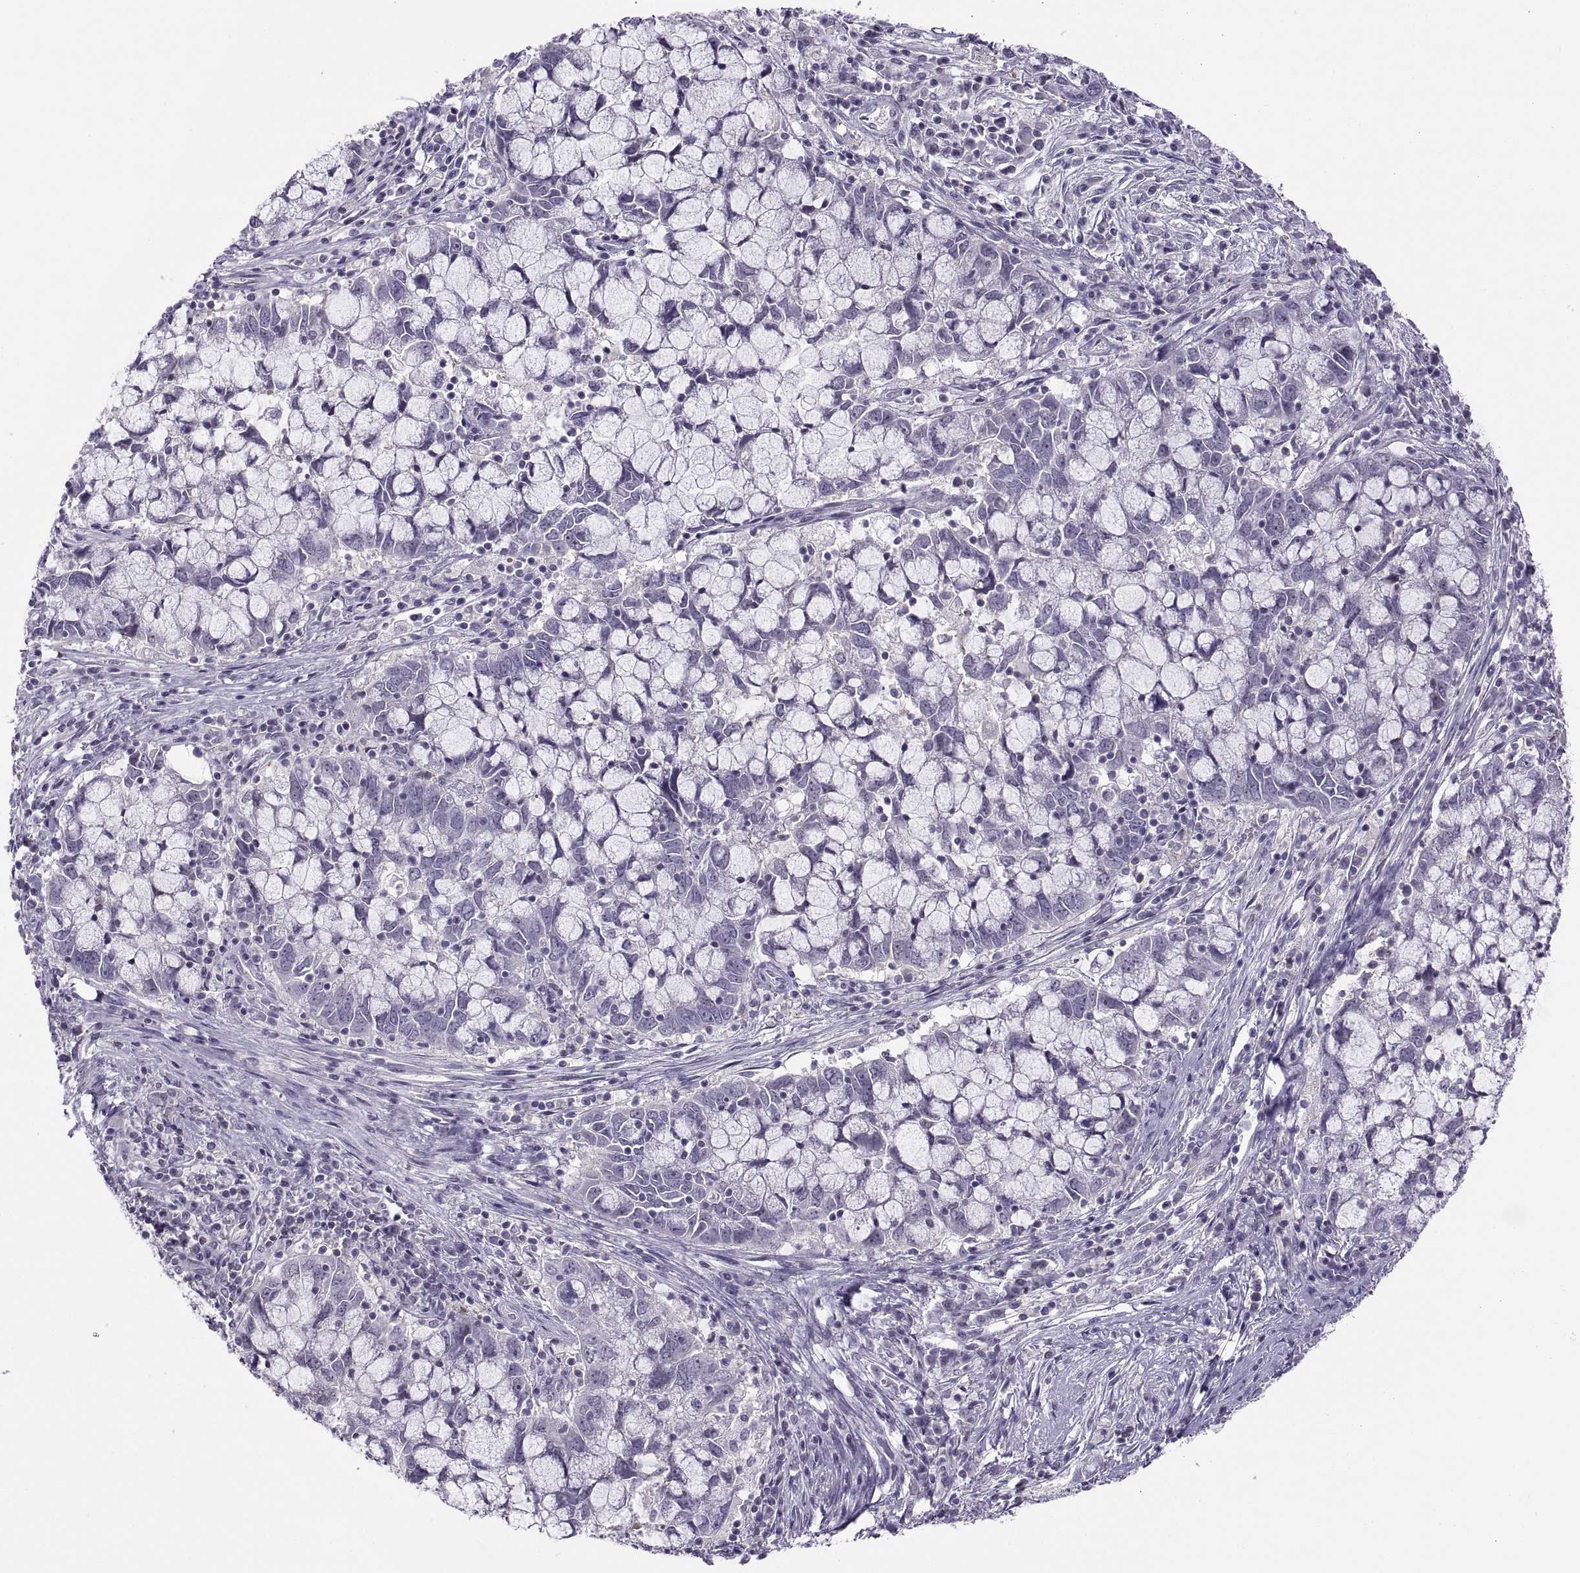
{"staining": {"intensity": "negative", "quantity": "none", "location": "none"}, "tissue": "cervical cancer", "cell_type": "Tumor cells", "image_type": "cancer", "snomed": [{"axis": "morphology", "description": "Adenocarcinoma, NOS"}, {"axis": "topography", "description": "Cervix"}], "caption": "Immunohistochemistry photomicrograph of neoplastic tissue: human adenocarcinoma (cervical) stained with DAB demonstrates no significant protein expression in tumor cells.", "gene": "TTC21A", "patient": {"sex": "female", "age": 40}}